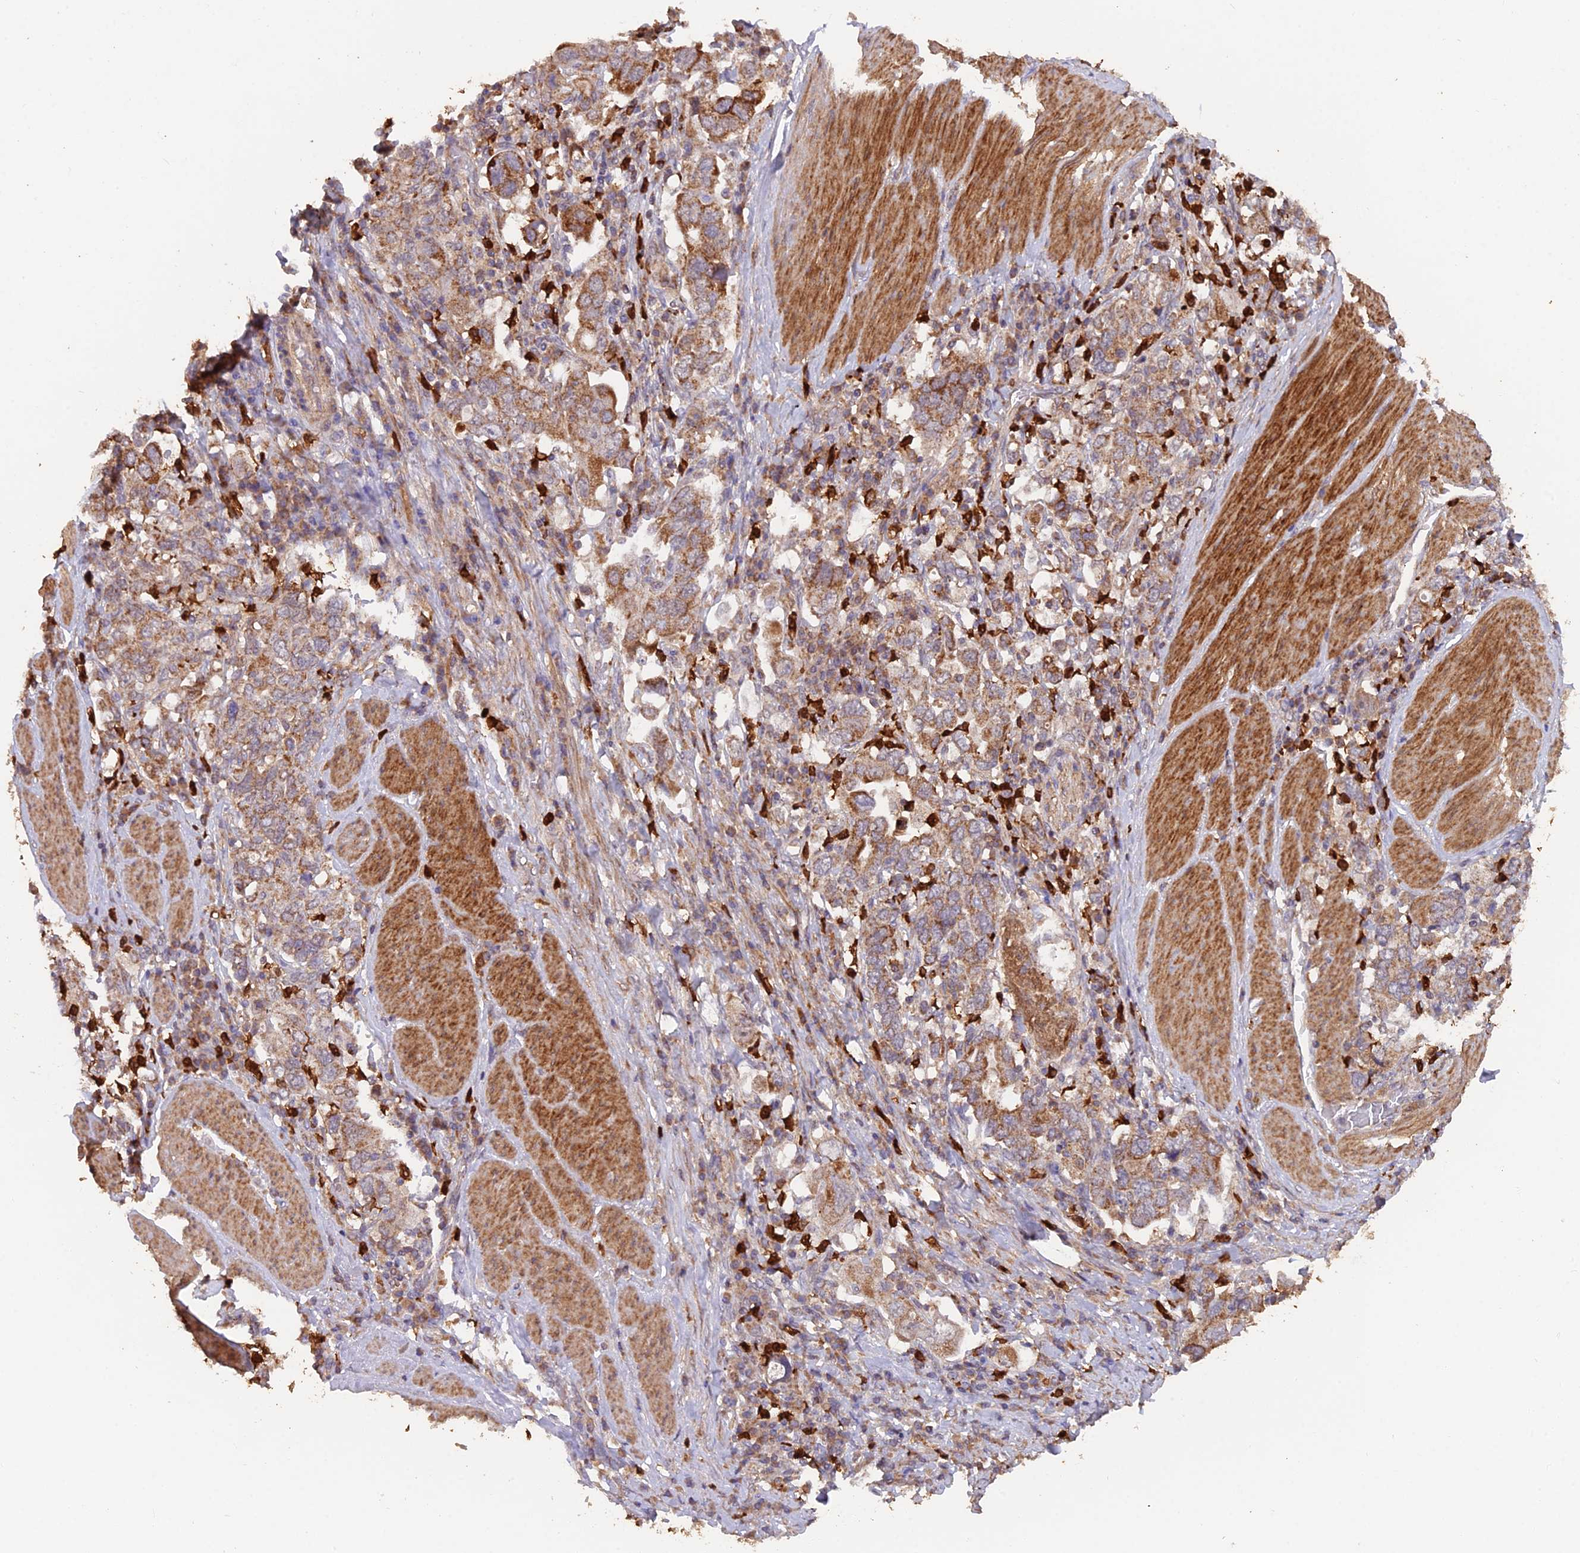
{"staining": {"intensity": "moderate", "quantity": ">75%", "location": "cytoplasmic/membranous"}, "tissue": "stomach cancer", "cell_type": "Tumor cells", "image_type": "cancer", "snomed": [{"axis": "morphology", "description": "Adenocarcinoma, NOS"}, {"axis": "topography", "description": "Stomach, upper"}], "caption": "This histopathology image demonstrates immunohistochemistry (IHC) staining of stomach cancer, with medium moderate cytoplasmic/membranous positivity in approximately >75% of tumor cells.", "gene": "IFT22", "patient": {"sex": "male", "age": 62}}